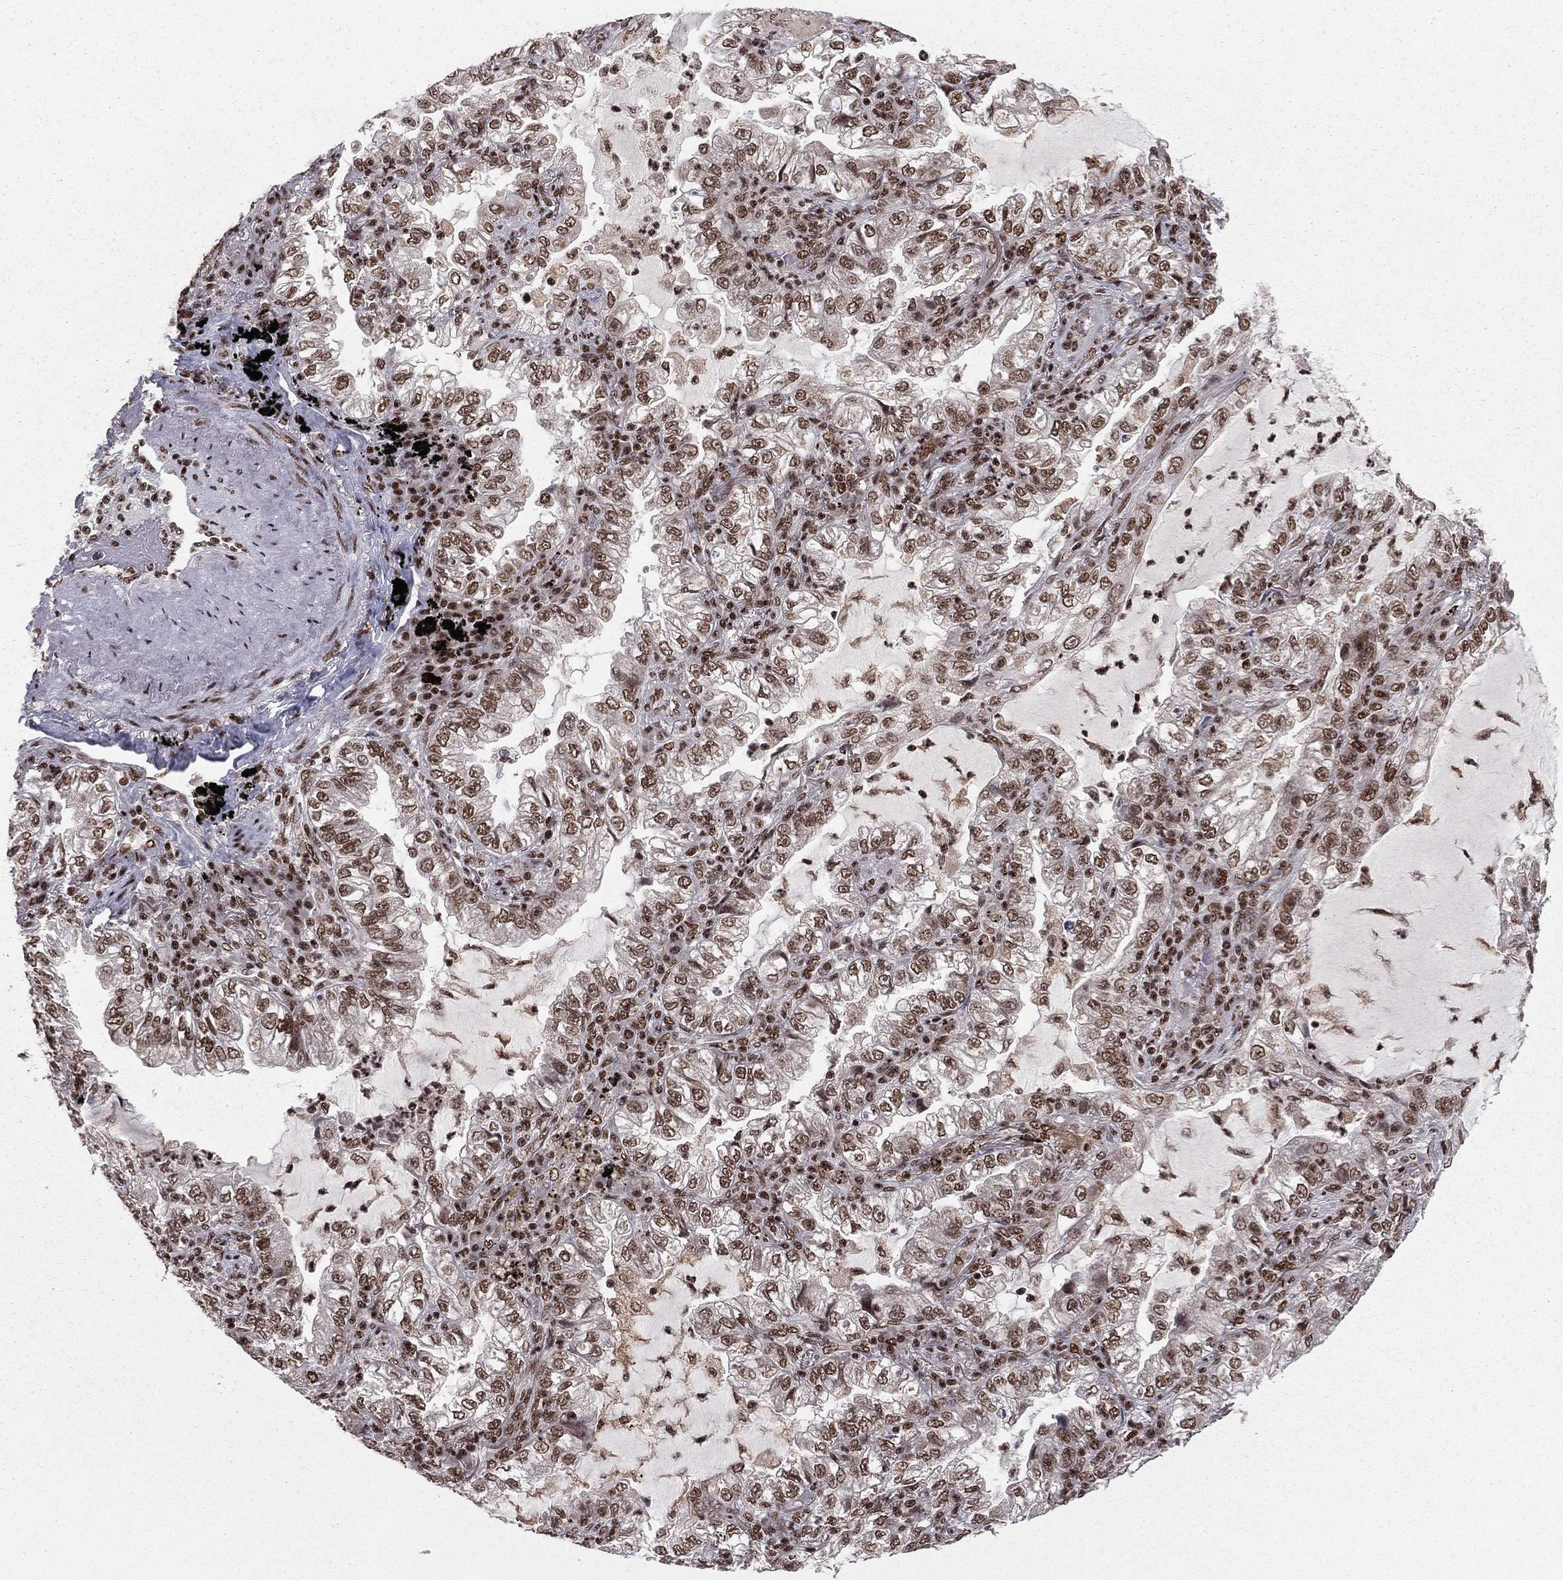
{"staining": {"intensity": "moderate", "quantity": "25%-75%", "location": "nuclear"}, "tissue": "lung cancer", "cell_type": "Tumor cells", "image_type": "cancer", "snomed": [{"axis": "morphology", "description": "Adenocarcinoma, NOS"}, {"axis": "topography", "description": "Lung"}], "caption": "The histopathology image reveals staining of lung cancer, revealing moderate nuclear protein expression (brown color) within tumor cells.", "gene": "NFYB", "patient": {"sex": "female", "age": 73}}